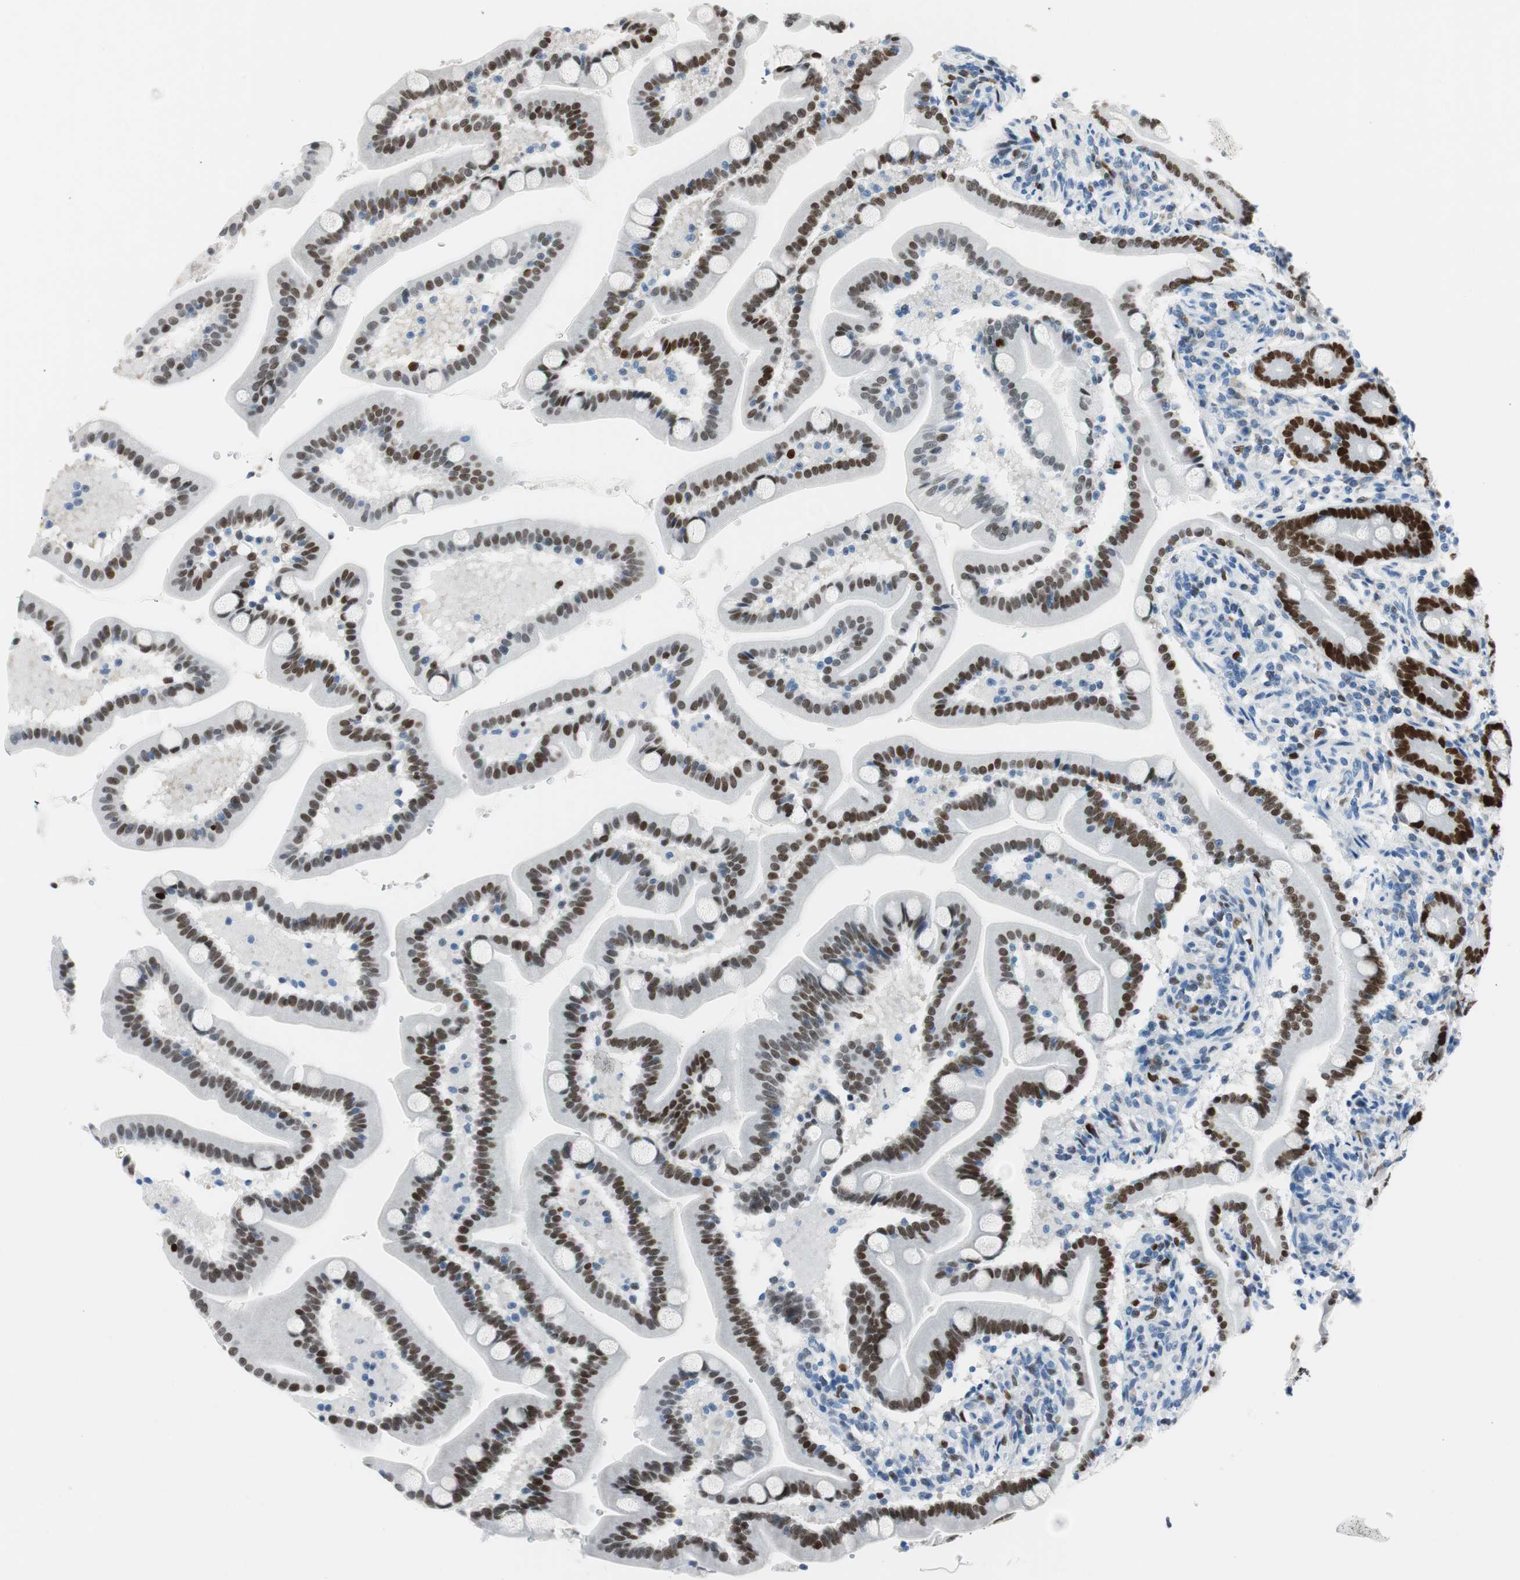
{"staining": {"intensity": "strong", "quantity": ">75%", "location": "nuclear"}, "tissue": "duodenum", "cell_type": "Glandular cells", "image_type": "normal", "snomed": [{"axis": "morphology", "description": "Normal tissue, NOS"}, {"axis": "topography", "description": "Duodenum"}], "caption": "The histopathology image shows staining of unremarkable duodenum, revealing strong nuclear protein staining (brown color) within glandular cells. Immunohistochemistry (ihc) stains the protein of interest in brown and the nuclei are stained blue.", "gene": "EZH2", "patient": {"sex": "male", "age": 54}}